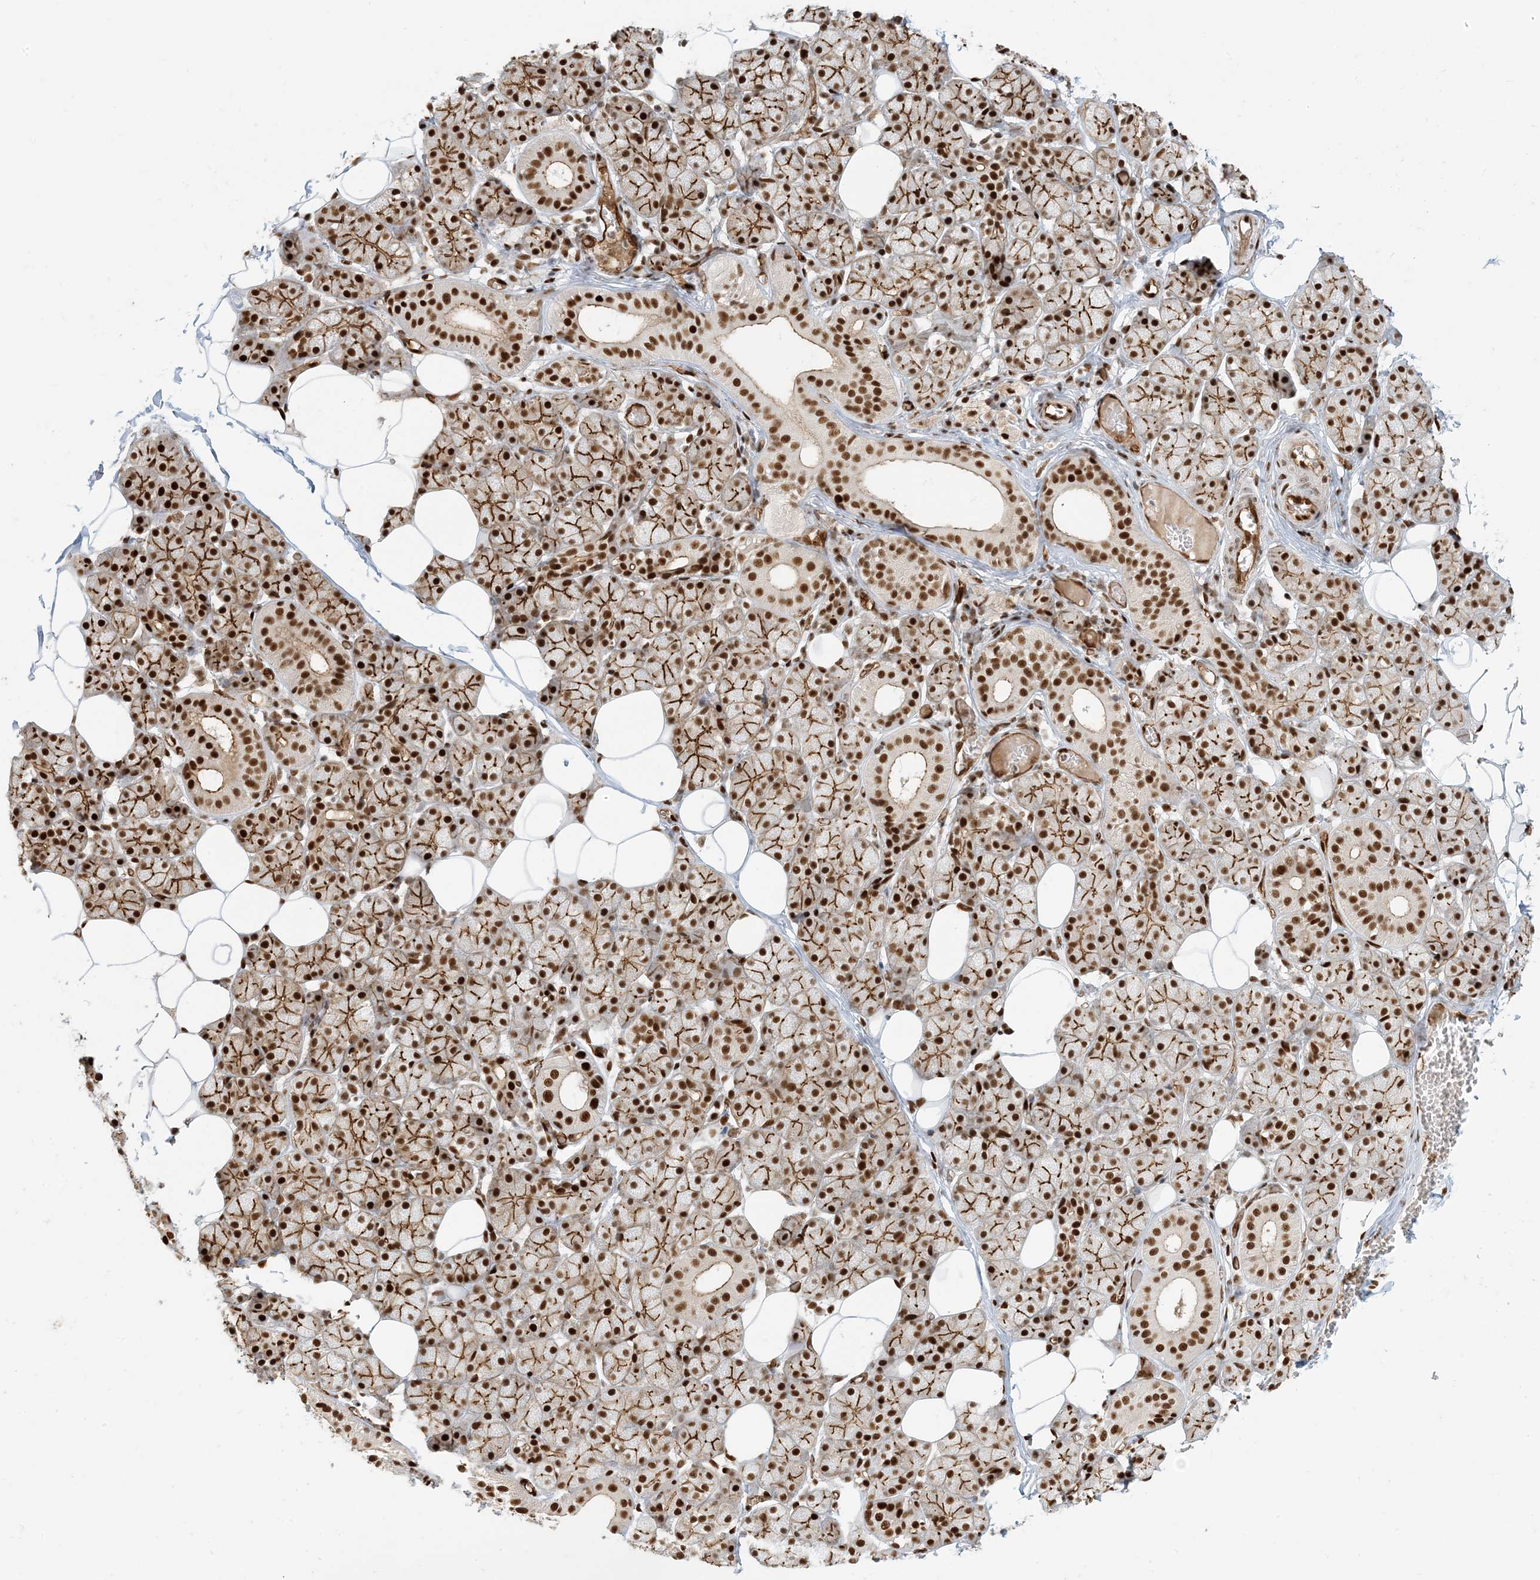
{"staining": {"intensity": "strong", "quantity": ">75%", "location": "cytoplasmic/membranous,nuclear"}, "tissue": "salivary gland", "cell_type": "Glandular cells", "image_type": "normal", "snomed": [{"axis": "morphology", "description": "Normal tissue, NOS"}, {"axis": "topography", "description": "Salivary gland"}], "caption": "Immunohistochemical staining of unremarkable human salivary gland shows high levels of strong cytoplasmic/membranous,nuclear expression in approximately >75% of glandular cells.", "gene": "CKS1B", "patient": {"sex": "female", "age": 33}}